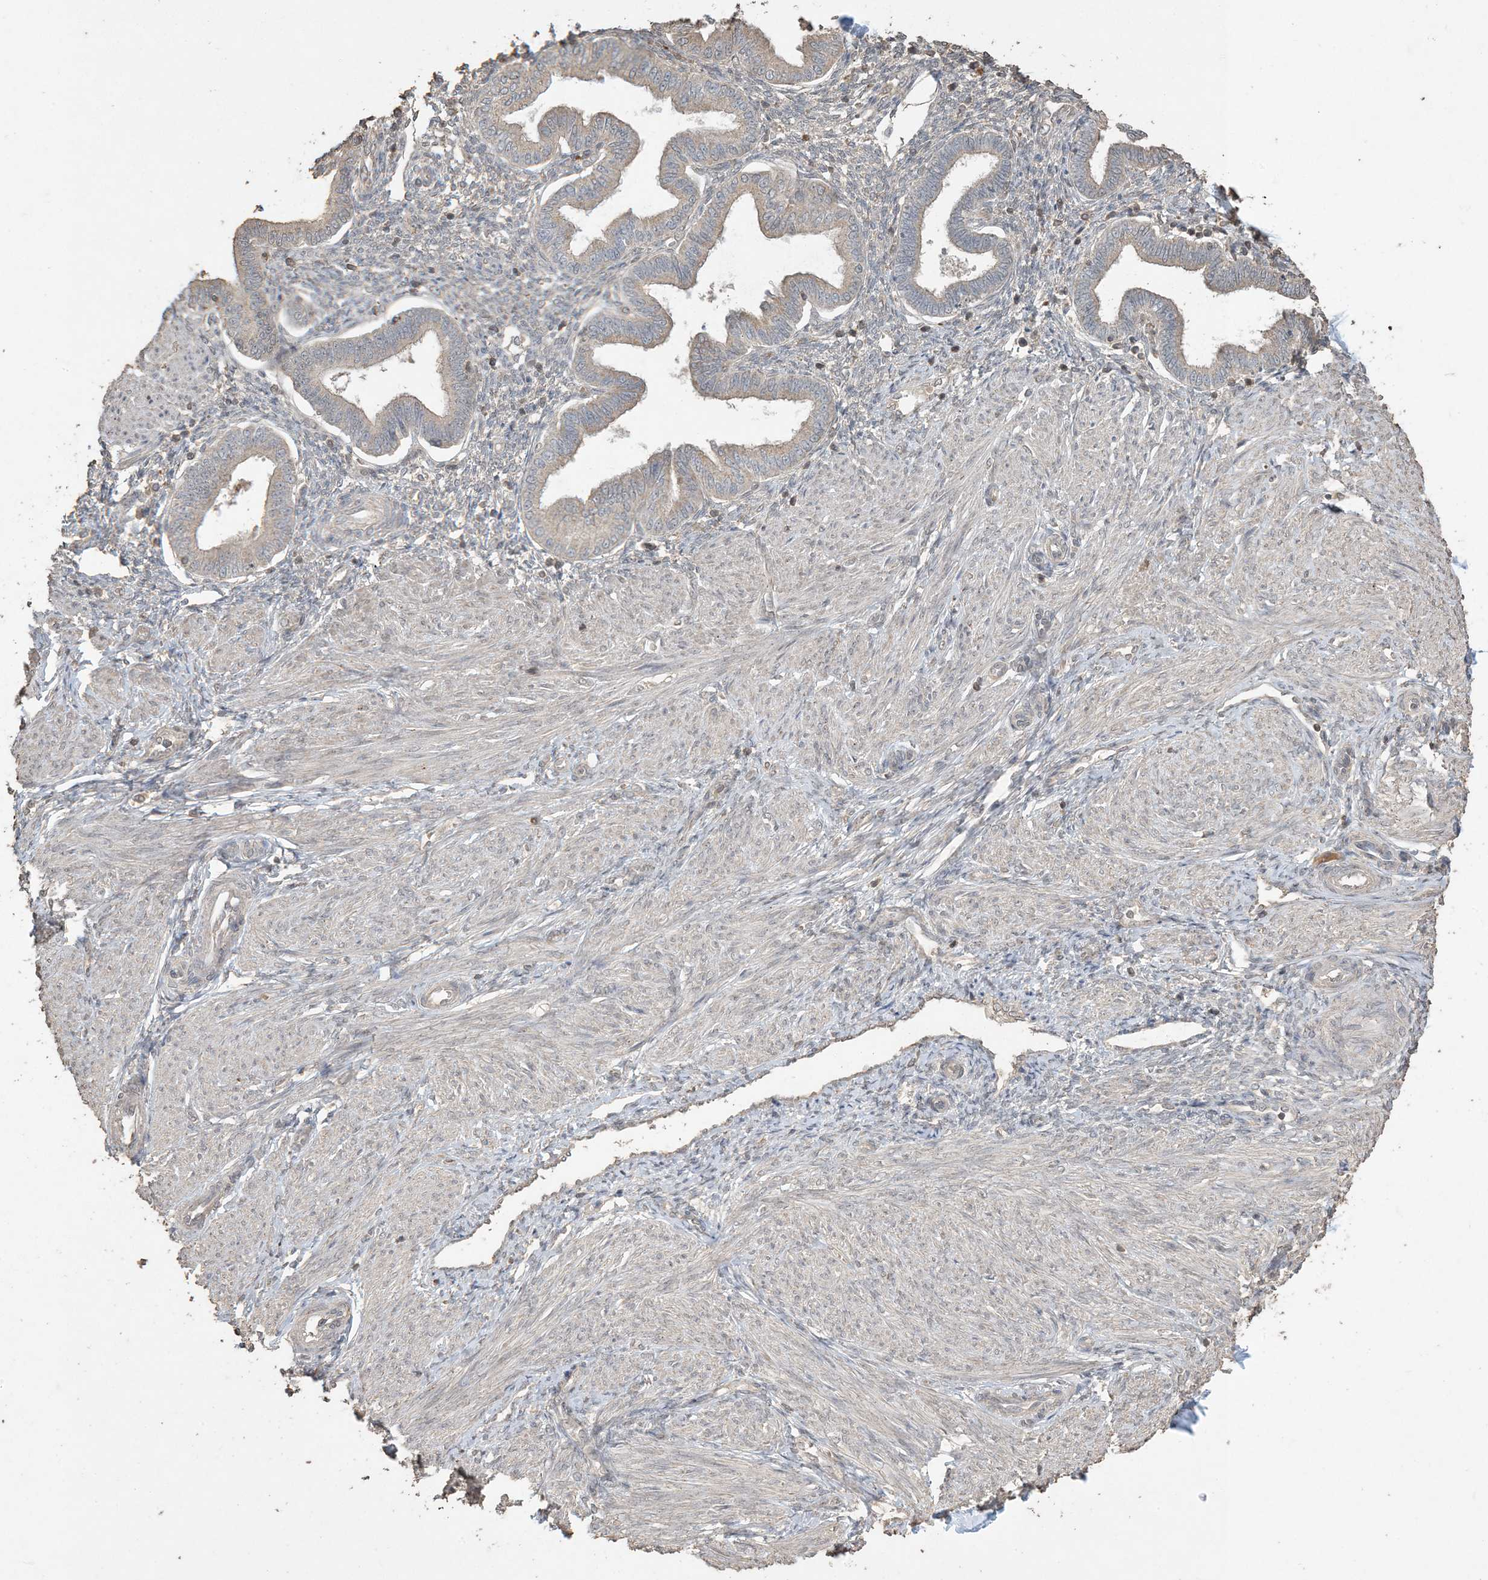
{"staining": {"intensity": "weak", "quantity": "<25%", "location": "cytoplasmic/membranous"}, "tissue": "endometrium", "cell_type": "Cells in endometrial stroma", "image_type": "normal", "snomed": [{"axis": "morphology", "description": "Normal tissue, NOS"}, {"axis": "topography", "description": "Endometrium"}], "caption": "An immunohistochemistry (IHC) image of normal endometrium is shown. There is no staining in cells in endometrial stroma of endometrium.", "gene": "EFCAB8", "patient": {"sex": "female", "age": 53}}